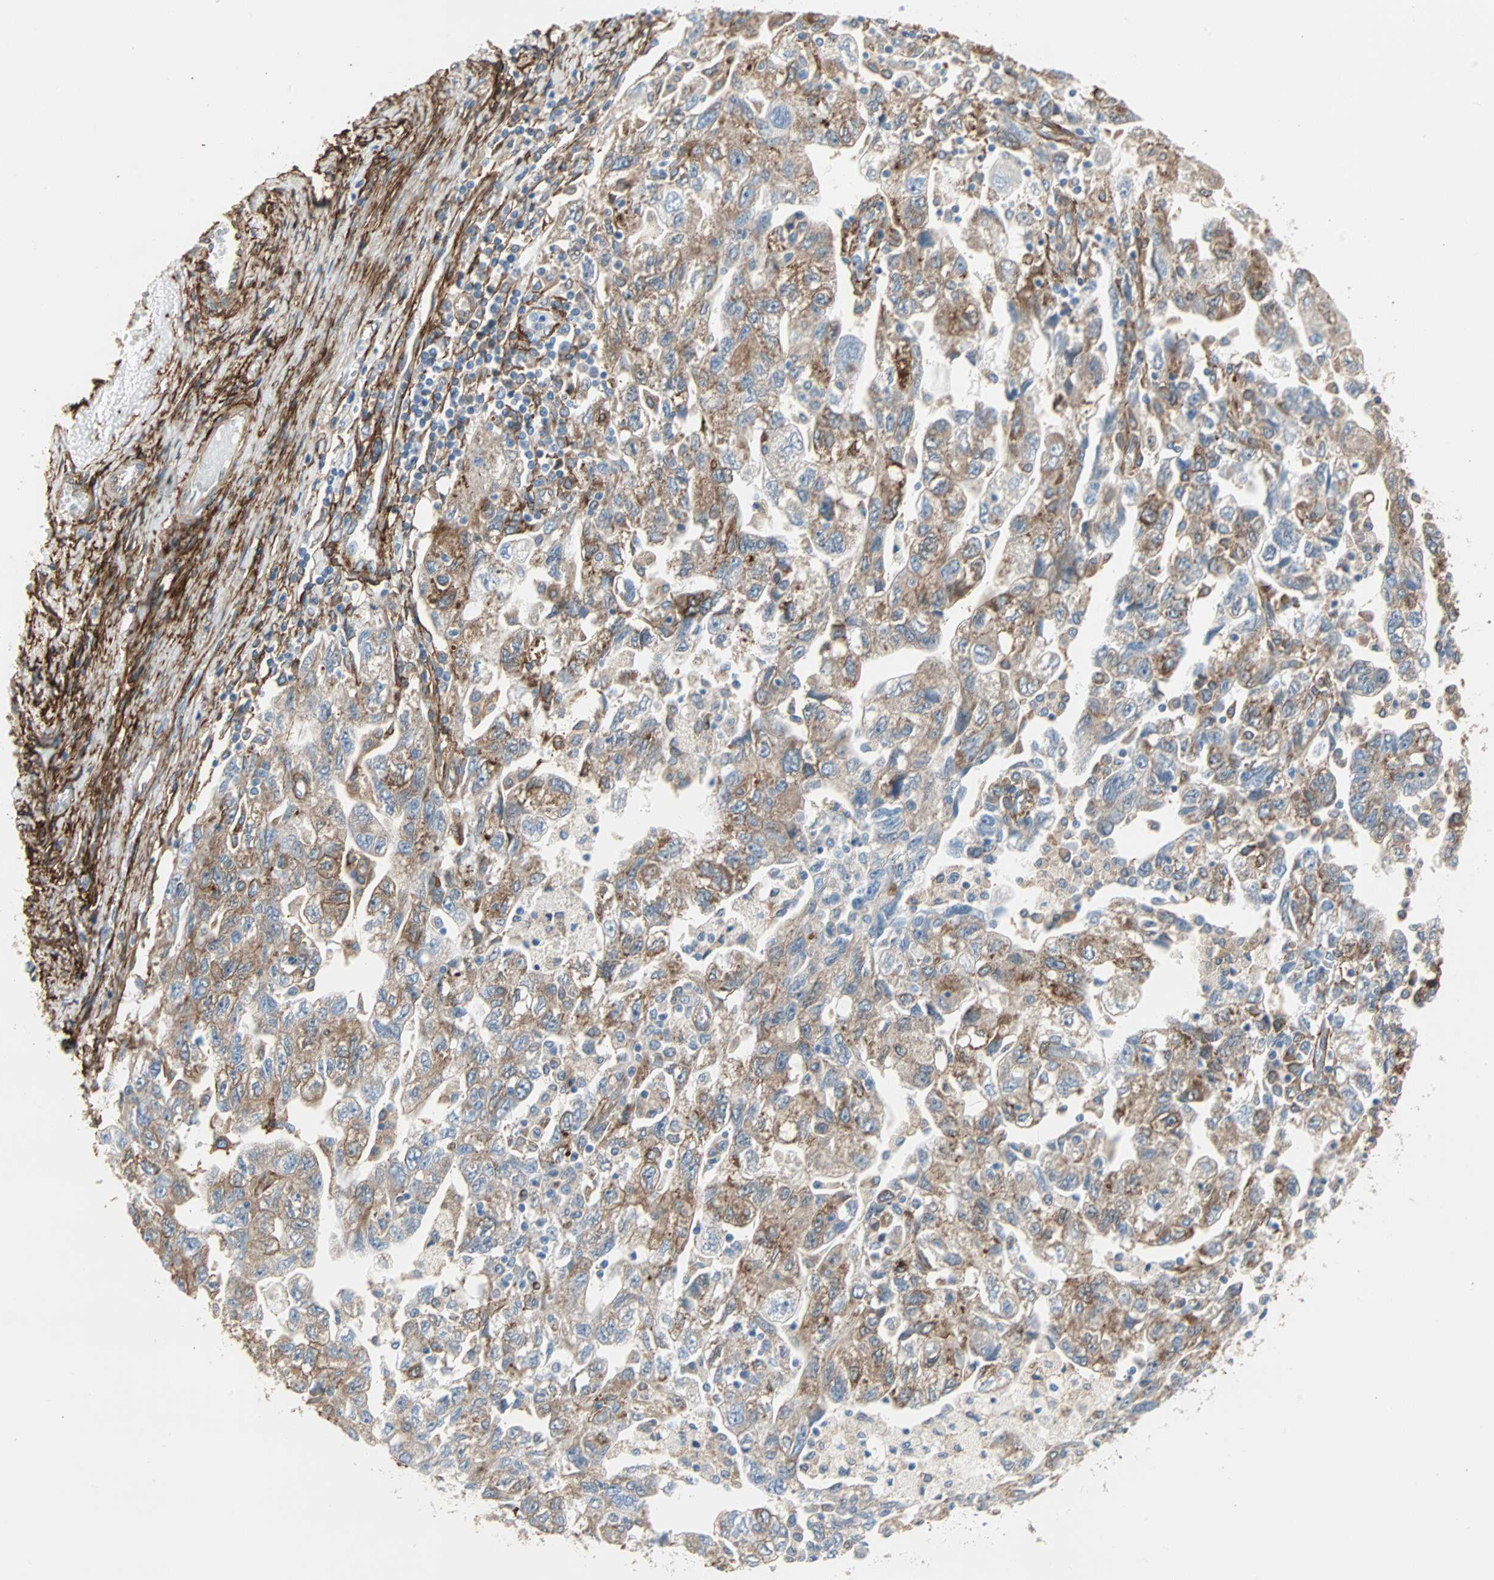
{"staining": {"intensity": "moderate", "quantity": ">75%", "location": "cytoplasmic/membranous"}, "tissue": "ovarian cancer", "cell_type": "Tumor cells", "image_type": "cancer", "snomed": [{"axis": "morphology", "description": "Carcinoma, NOS"}, {"axis": "morphology", "description": "Cystadenocarcinoma, serous, NOS"}, {"axis": "topography", "description": "Ovary"}], "caption": "Immunohistochemical staining of ovarian cancer displays medium levels of moderate cytoplasmic/membranous protein positivity in about >75% of tumor cells. (DAB (3,3'-diaminobenzidine) = brown stain, brightfield microscopy at high magnification).", "gene": "EPB41L2", "patient": {"sex": "female", "age": 69}}